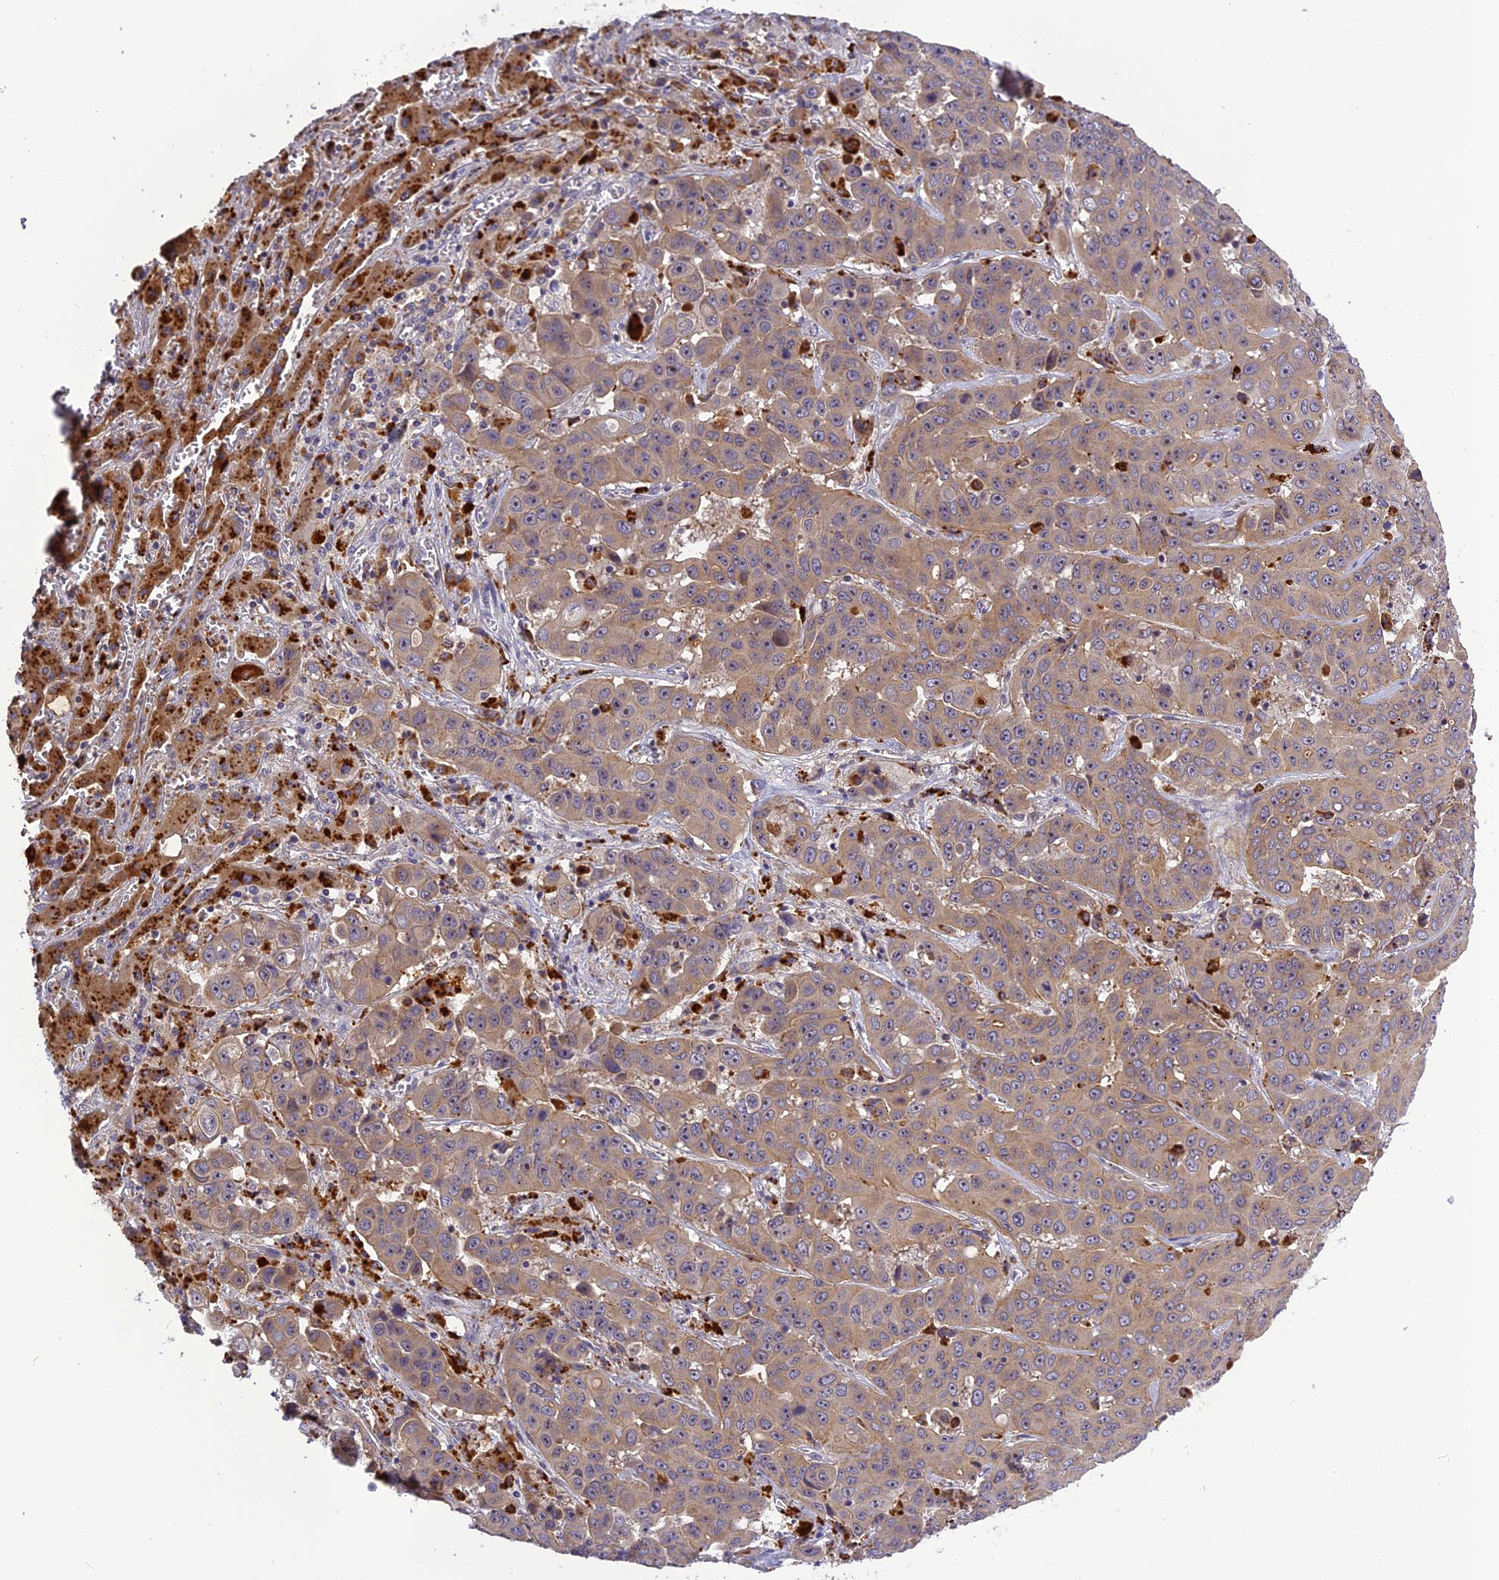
{"staining": {"intensity": "moderate", "quantity": ">75%", "location": "cytoplasmic/membranous"}, "tissue": "liver cancer", "cell_type": "Tumor cells", "image_type": "cancer", "snomed": [{"axis": "morphology", "description": "Cholangiocarcinoma"}, {"axis": "topography", "description": "Liver"}], "caption": "The photomicrograph reveals immunohistochemical staining of liver cancer (cholangiocarcinoma). There is moderate cytoplasmic/membranous staining is appreciated in approximately >75% of tumor cells.", "gene": "FNIP2", "patient": {"sex": "female", "age": 52}}